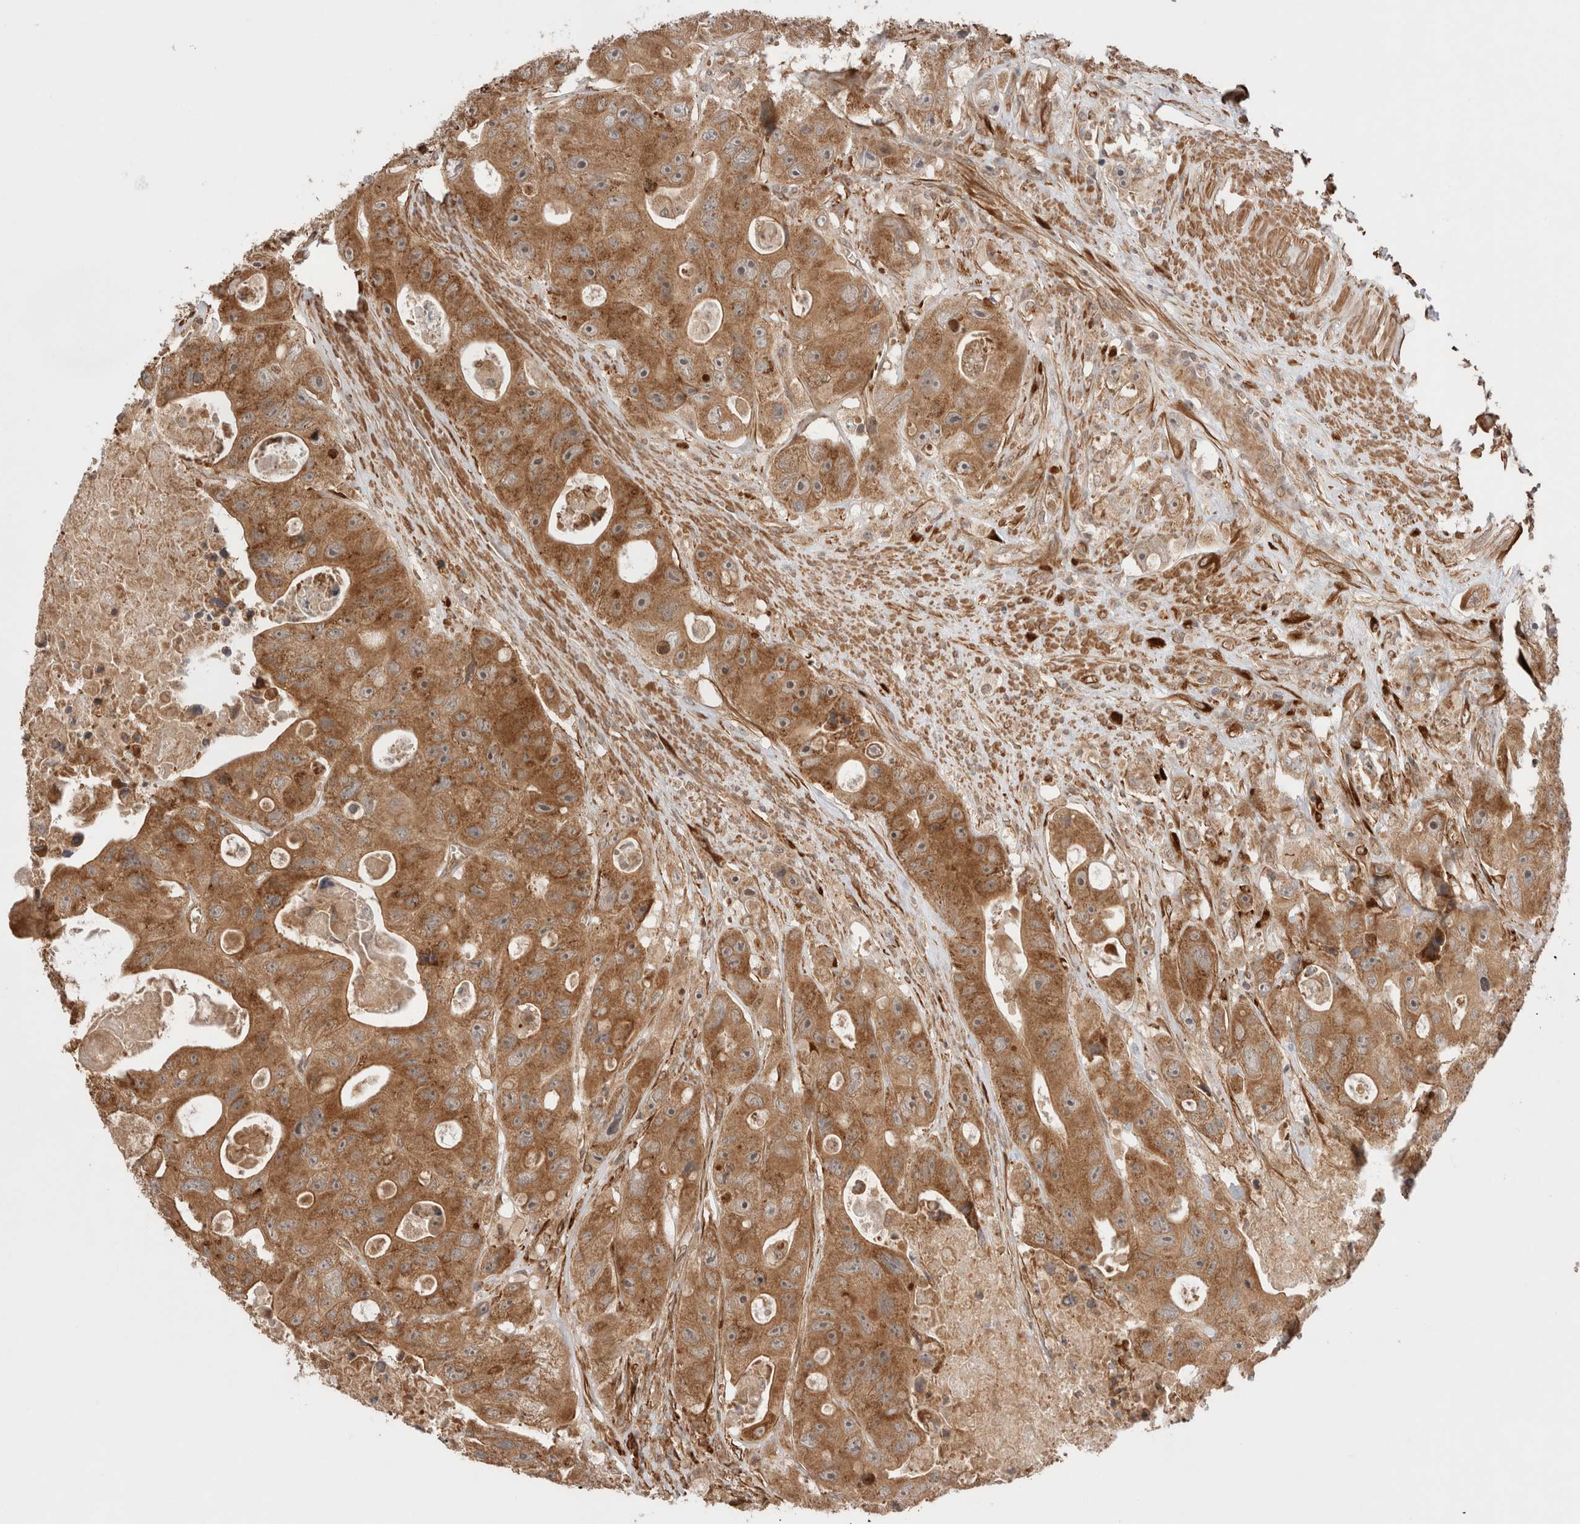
{"staining": {"intensity": "moderate", "quantity": ">75%", "location": "cytoplasmic/membranous"}, "tissue": "colorectal cancer", "cell_type": "Tumor cells", "image_type": "cancer", "snomed": [{"axis": "morphology", "description": "Adenocarcinoma, NOS"}, {"axis": "topography", "description": "Colon"}], "caption": "About >75% of tumor cells in adenocarcinoma (colorectal) display moderate cytoplasmic/membranous protein expression as visualized by brown immunohistochemical staining.", "gene": "ZNF649", "patient": {"sex": "female", "age": 46}}